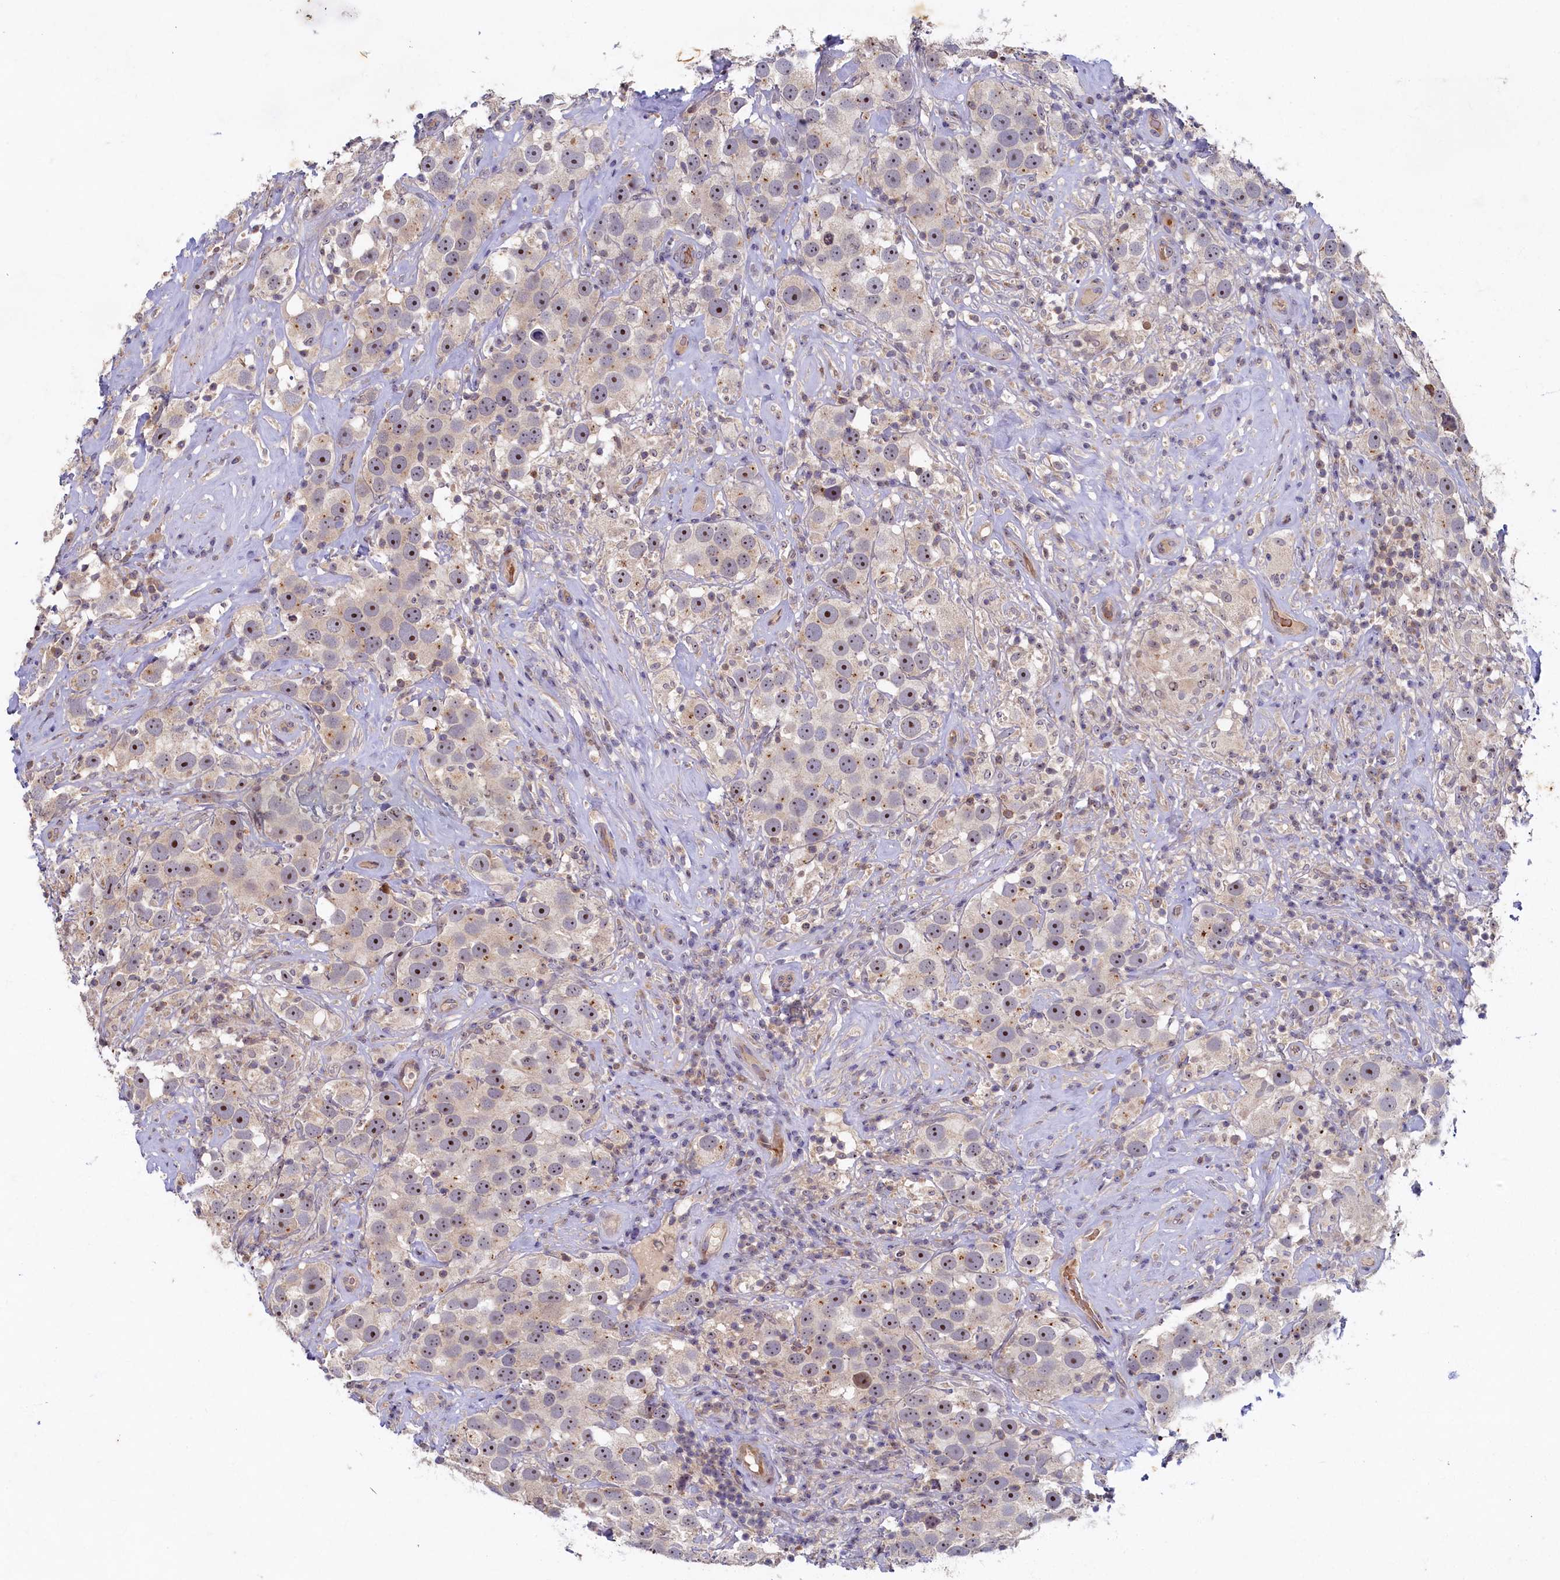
{"staining": {"intensity": "moderate", "quantity": ">75%", "location": "nuclear"}, "tissue": "testis cancer", "cell_type": "Tumor cells", "image_type": "cancer", "snomed": [{"axis": "morphology", "description": "Seminoma, NOS"}, {"axis": "topography", "description": "Testis"}], "caption": "Immunohistochemical staining of human testis seminoma demonstrates medium levels of moderate nuclear expression in about >75% of tumor cells.", "gene": "CEP20", "patient": {"sex": "male", "age": 49}}